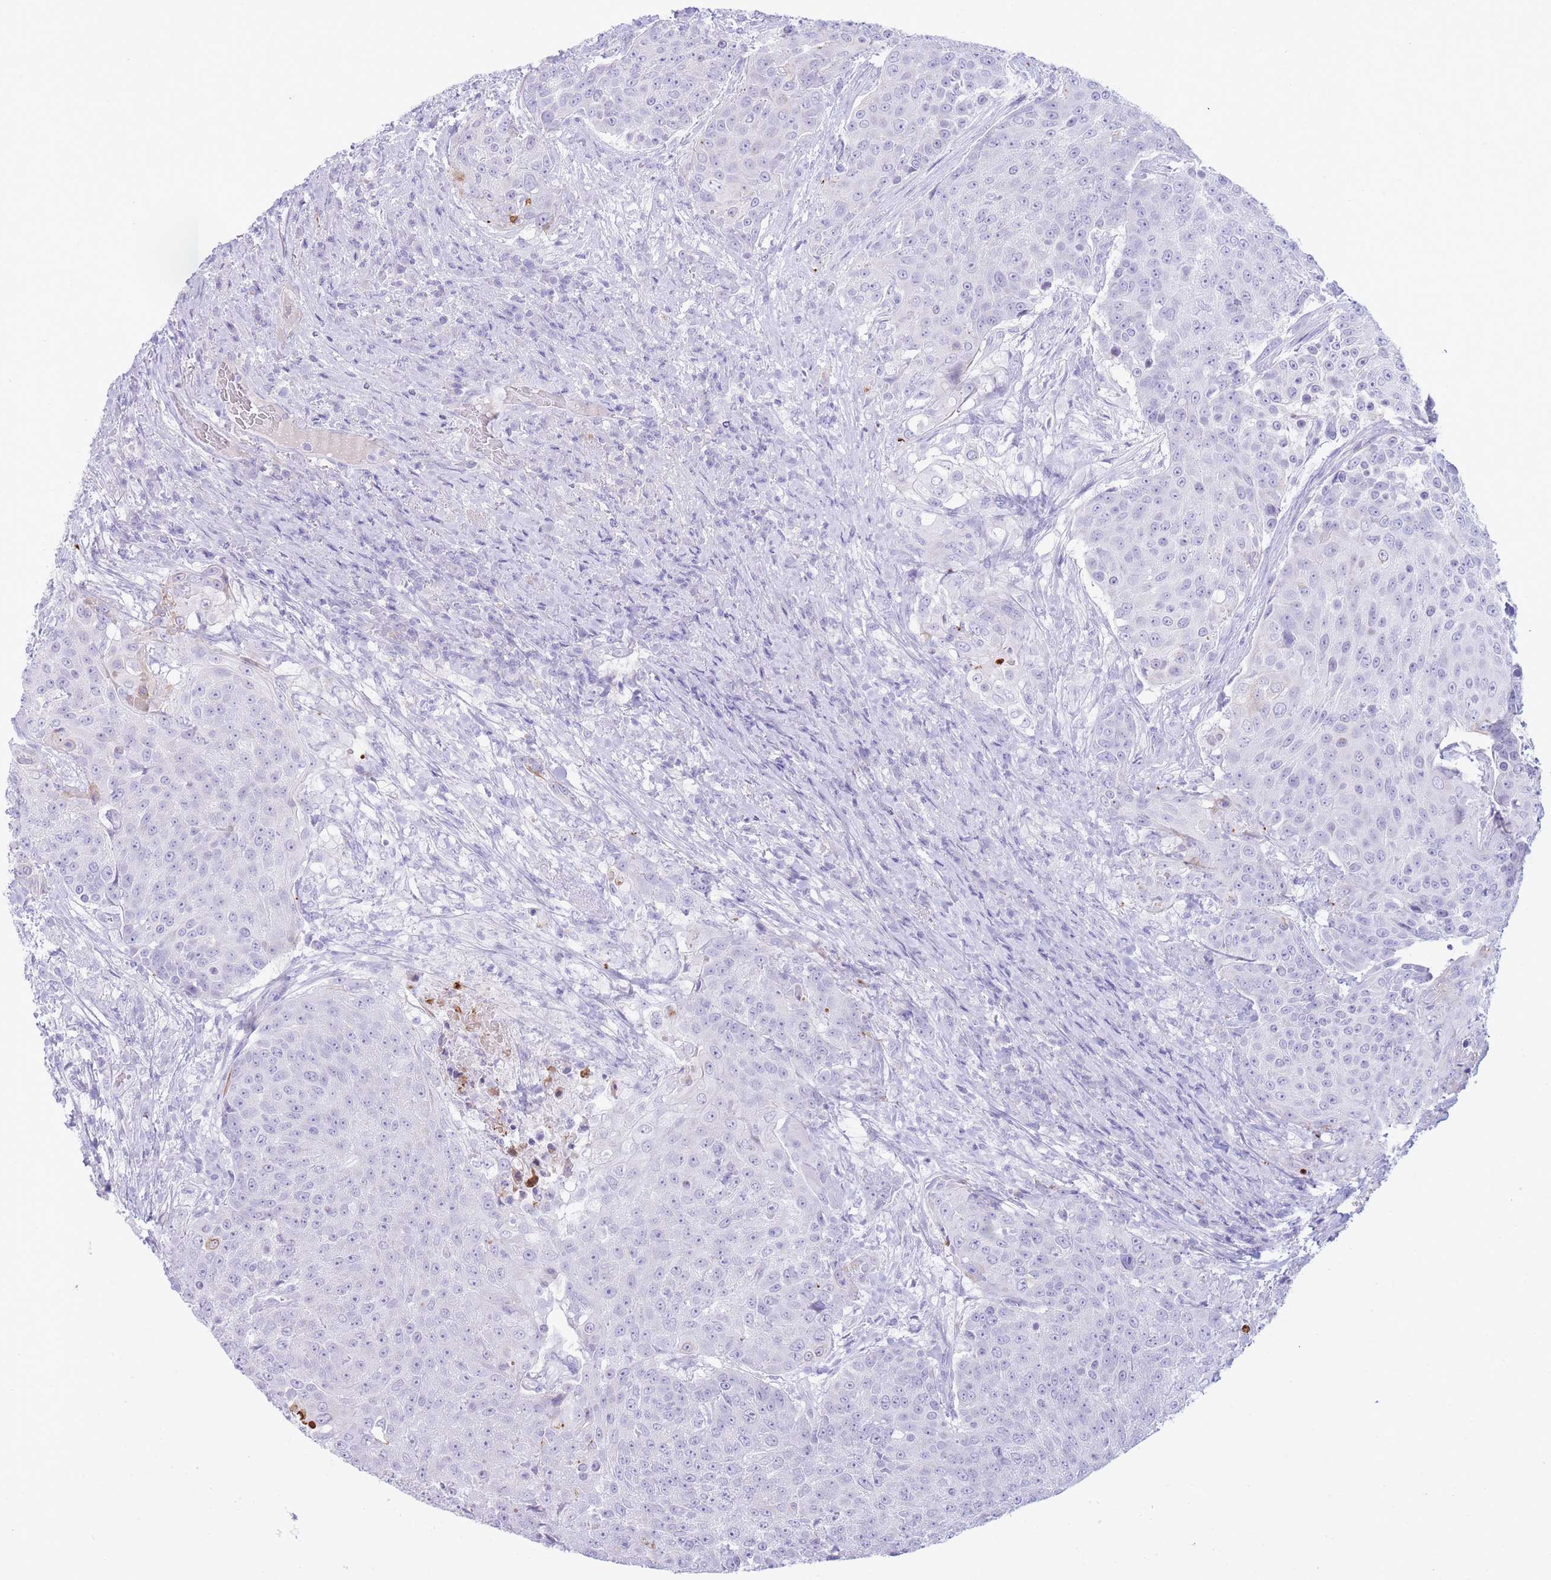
{"staining": {"intensity": "negative", "quantity": "none", "location": "none"}, "tissue": "urothelial cancer", "cell_type": "Tumor cells", "image_type": "cancer", "snomed": [{"axis": "morphology", "description": "Urothelial carcinoma, High grade"}, {"axis": "topography", "description": "Urinary bladder"}], "caption": "Urothelial carcinoma (high-grade) was stained to show a protein in brown. There is no significant positivity in tumor cells.", "gene": "VWA8", "patient": {"sex": "female", "age": 63}}